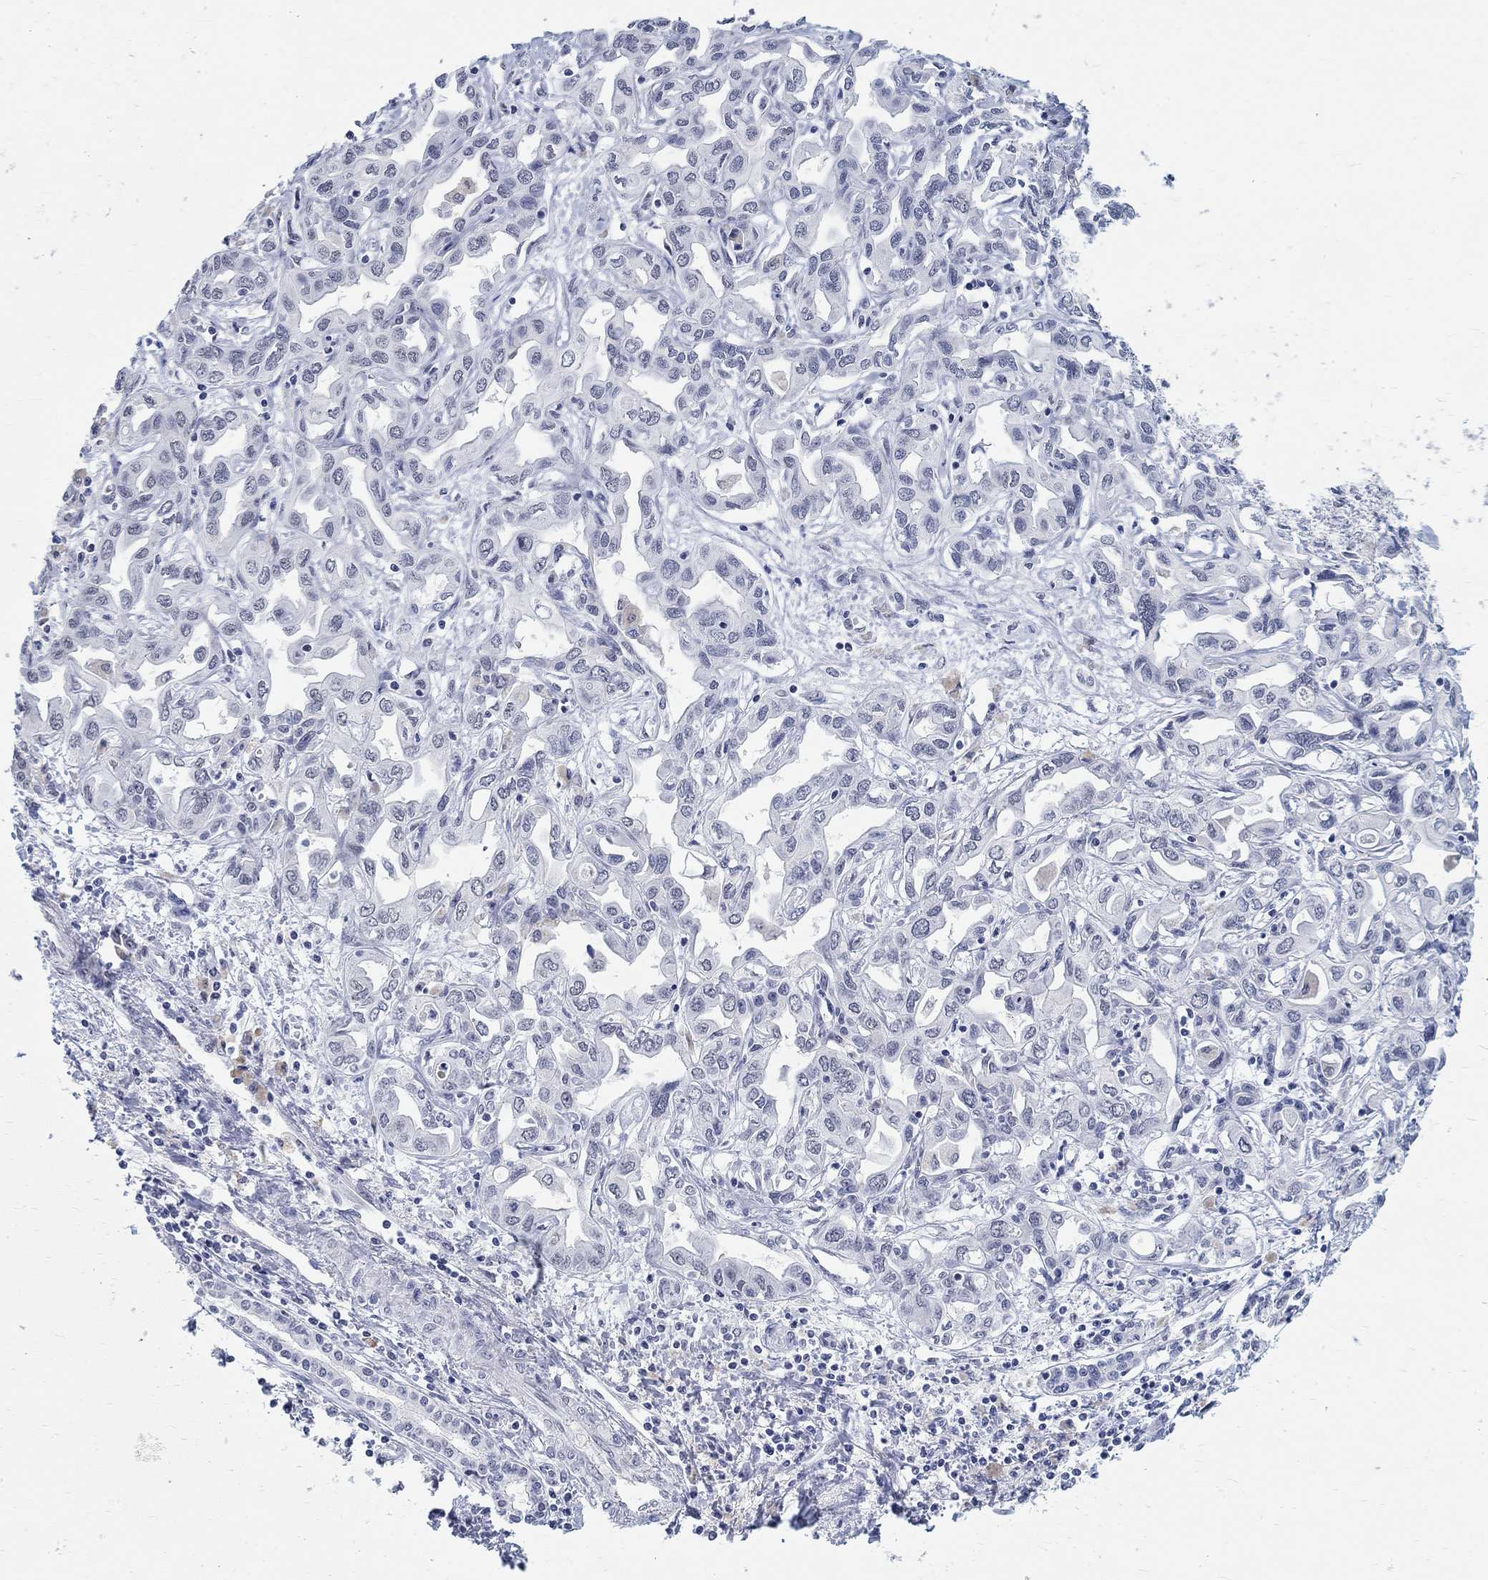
{"staining": {"intensity": "negative", "quantity": "none", "location": "none"}, "tissue": "liver cancer", "cell_type": "Tumor cells", "image_type": "cancer", "snomed": [{"axis": "morphology", "description": "Cholangiocarcinoma"}, {"axis": "topography", "description": "Liver"}], "caption": "High power microscopy photomicrograph of an immunohistochemistry micrograph of liver cholangiocarcinoma, revealing no significant expression in tumor cells.", "gene": "ANKS1B", "patient": {"sex": "female", "age": 64}}